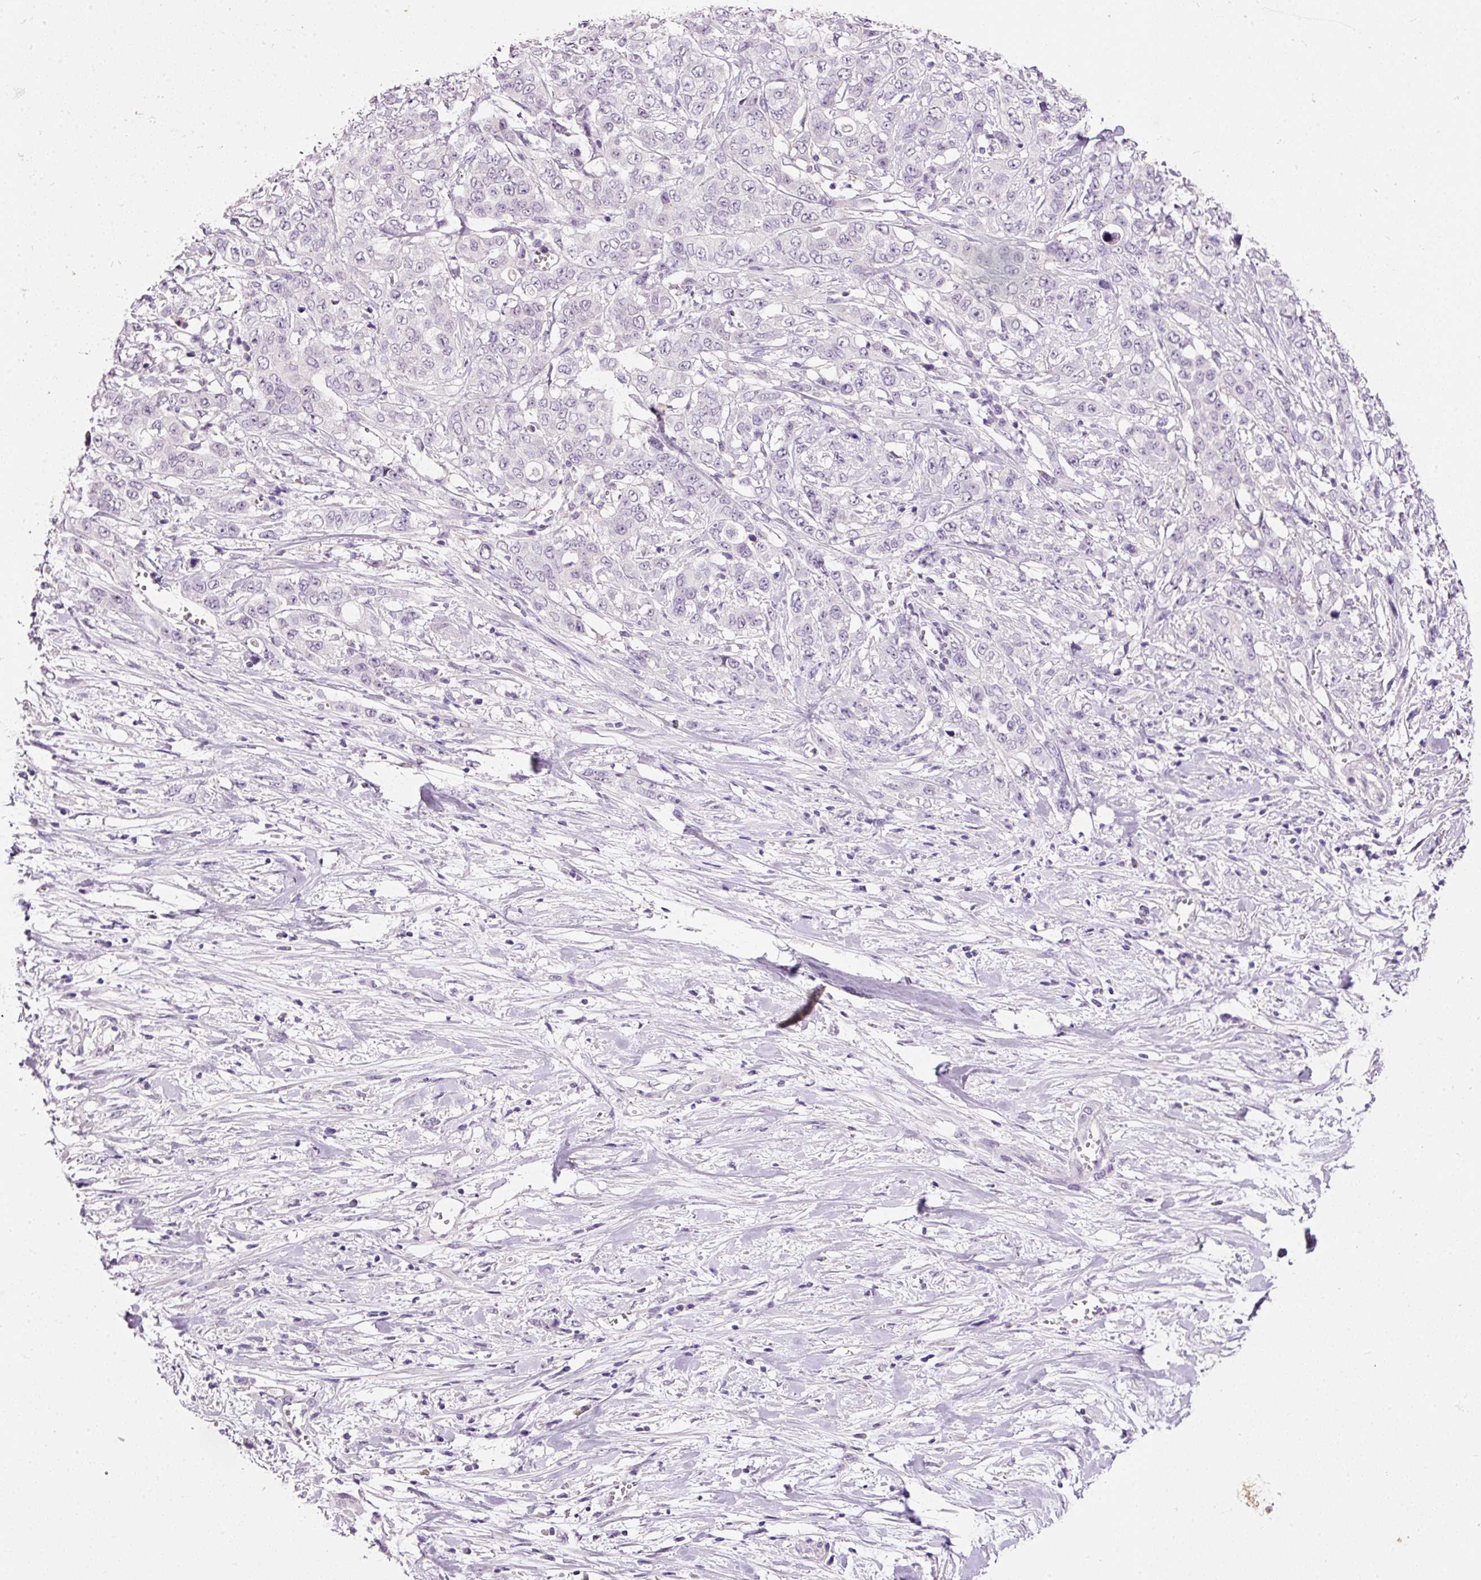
{"staining": {"intensity": "negative", "quantity": "none", "location": "none"}, "tissue": "stomach cancer", "cell_type": "Tumor cells", "image_type": "cancer", "snomed": [{"axis": "morphology", "description": "Adenocarcinoma, NOS"}, {"axis": "topography", "description": "Stomach, upper"}], "caption": "Immunohistochemistry of human adenocarcinoma (stomach) reveals no expression in tumor cells.", "gene": "TENT5C", "patient": {"sex": "male", "age": 62}}